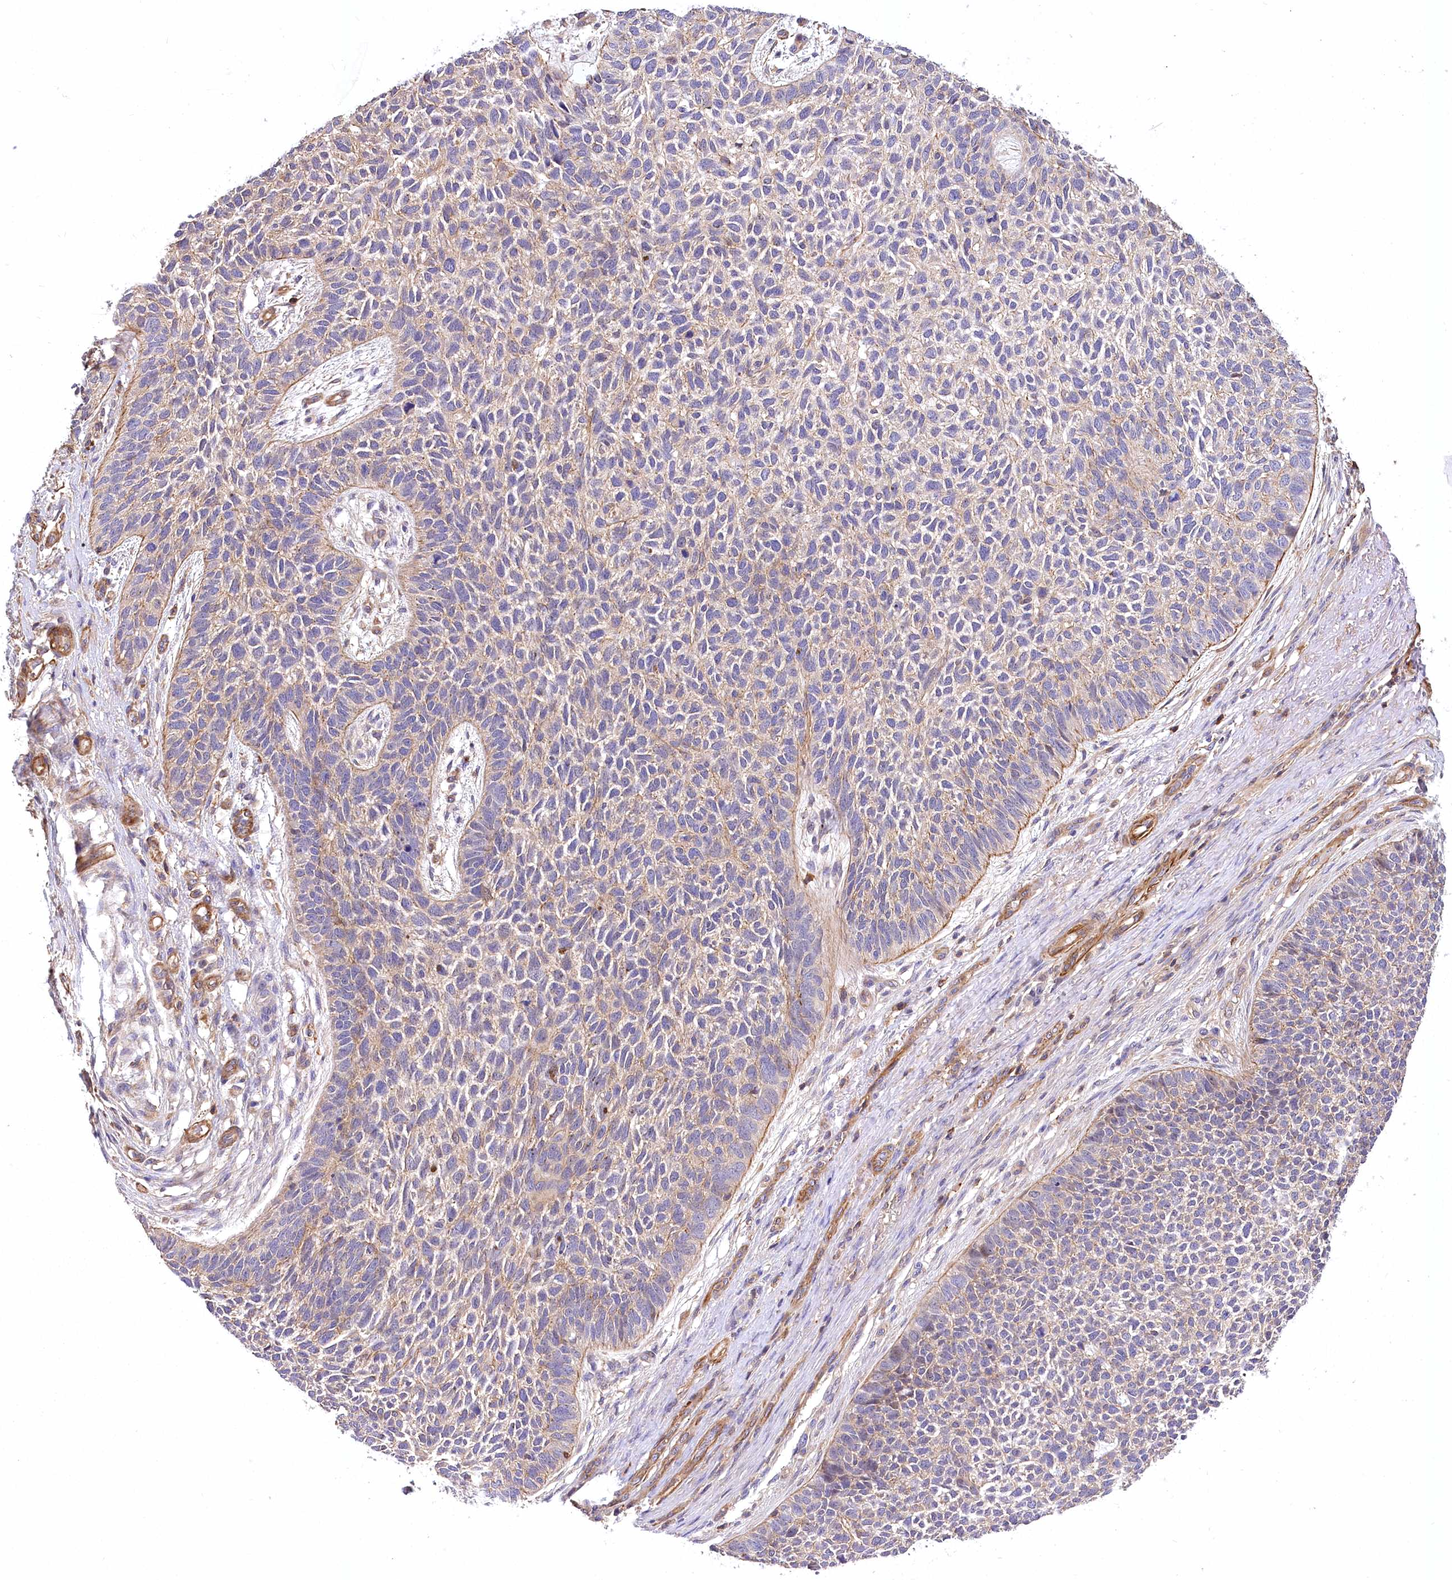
{"staining": {"intensity": "weak", "quantity": "25%-75%", "location": "cytoplasmic/membranous"}, "tissue": "skin cancer", "cell_type": "Tumor cells", "image_type": "cancer", "snomed": [{"axis": "morphology", "description": "Basal cell carcinoma"}, {"axis": "topography", "description": "Skin"}], "caption": "High-magnification brightfield microscopy of skin cancer stained with DAB (3,3'-diaminobenzidine) (brown) and counterstained with hematoxylin (blue). tumor cells exhibit weak cytoplasmic/membranous positivity is seen in approximately25%-75% of cells.", "gene": "DPP3", "patient": {"sex": "female", "age": 84}}